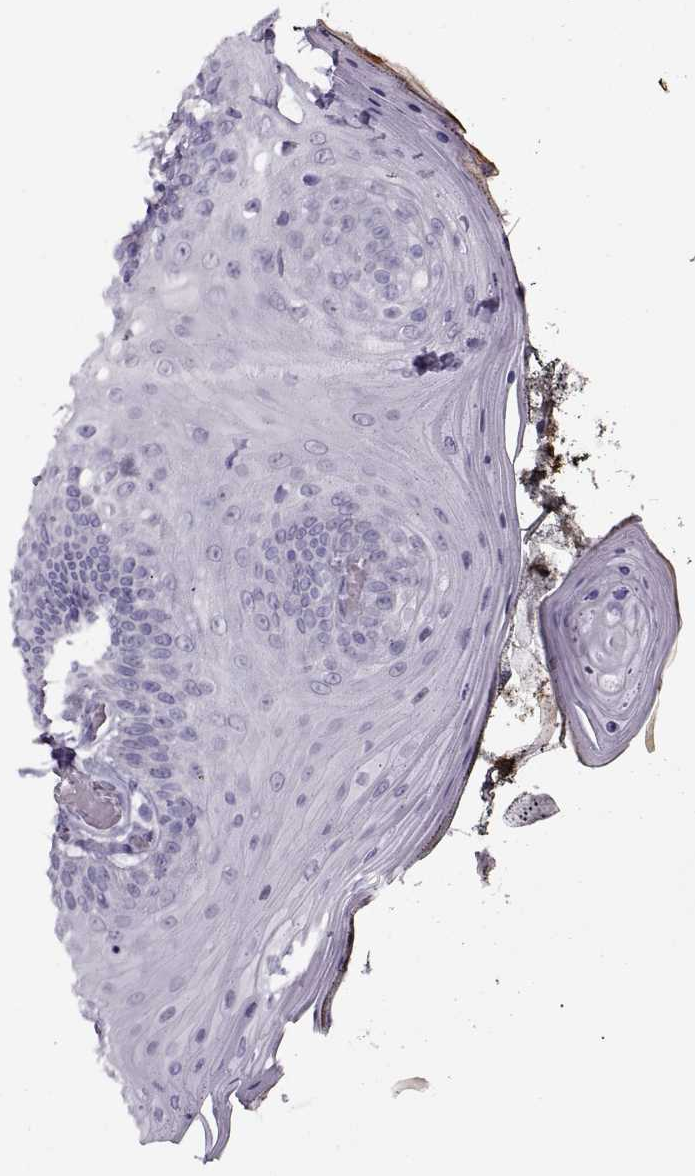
{"staining": {"intensity": "negative", "quantity": "none", "location": "none"}, "tissue": "oral mucosa", "cell_type": "Squamous epithelial cells", "image_type": "normal", "snomed": [{"axis": "morphology", "description": "Normal tissue, NOS"}, {"axis": "topography", "description": "Oral tissue"}], "caption": "This is an IHC micrograph of unremarkable oral mucosa. There is no staining in squamous epithelial cells.", "gene": "CIBAR1", "patient": {"sex": "male", "age": 9}}